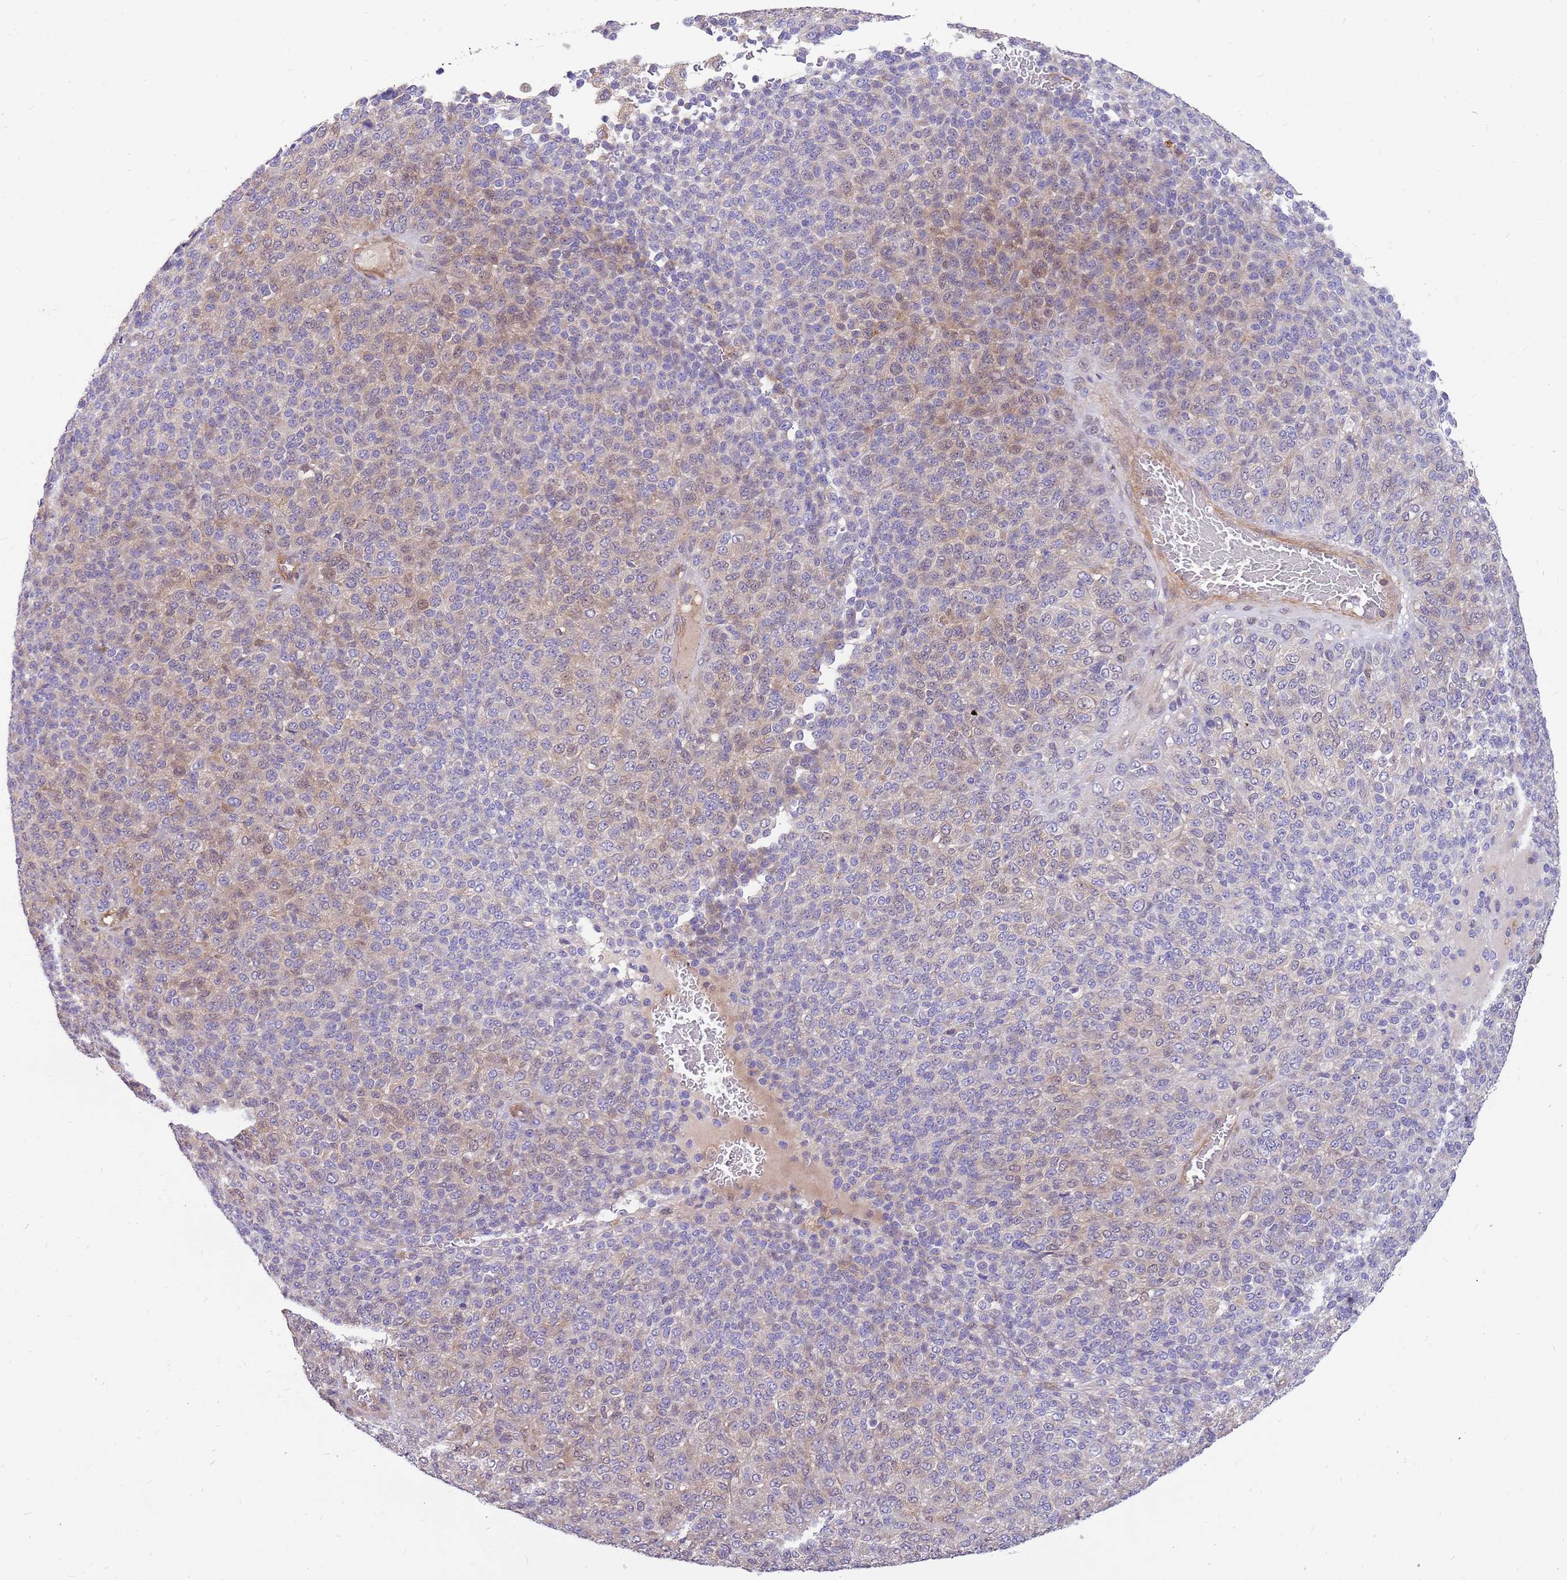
{"staining": {"intensity": "weak", "quantity": "<25%", "location": "cytoplasmic/membranous"}, "tissue": "melanoma", "cell_type": "Tumor cells", "image_type": "cancer", "snomed": [{"axis": "morphology", "description": "Malignant melanoma, Metastatic site"}, {"axis": "topography", "description": "Brain"}], "caption": "This histopathology image is of malignant melanoma (metastatic site) stained with immunohistochemistry (IHC) to label a protein in brown with the nuclei are counter-stained blue. There is no staining in tumor cells. Nuclei are stained in blue.", "gene": "MVD", "patient": {"sex": "female", "age": 56}}